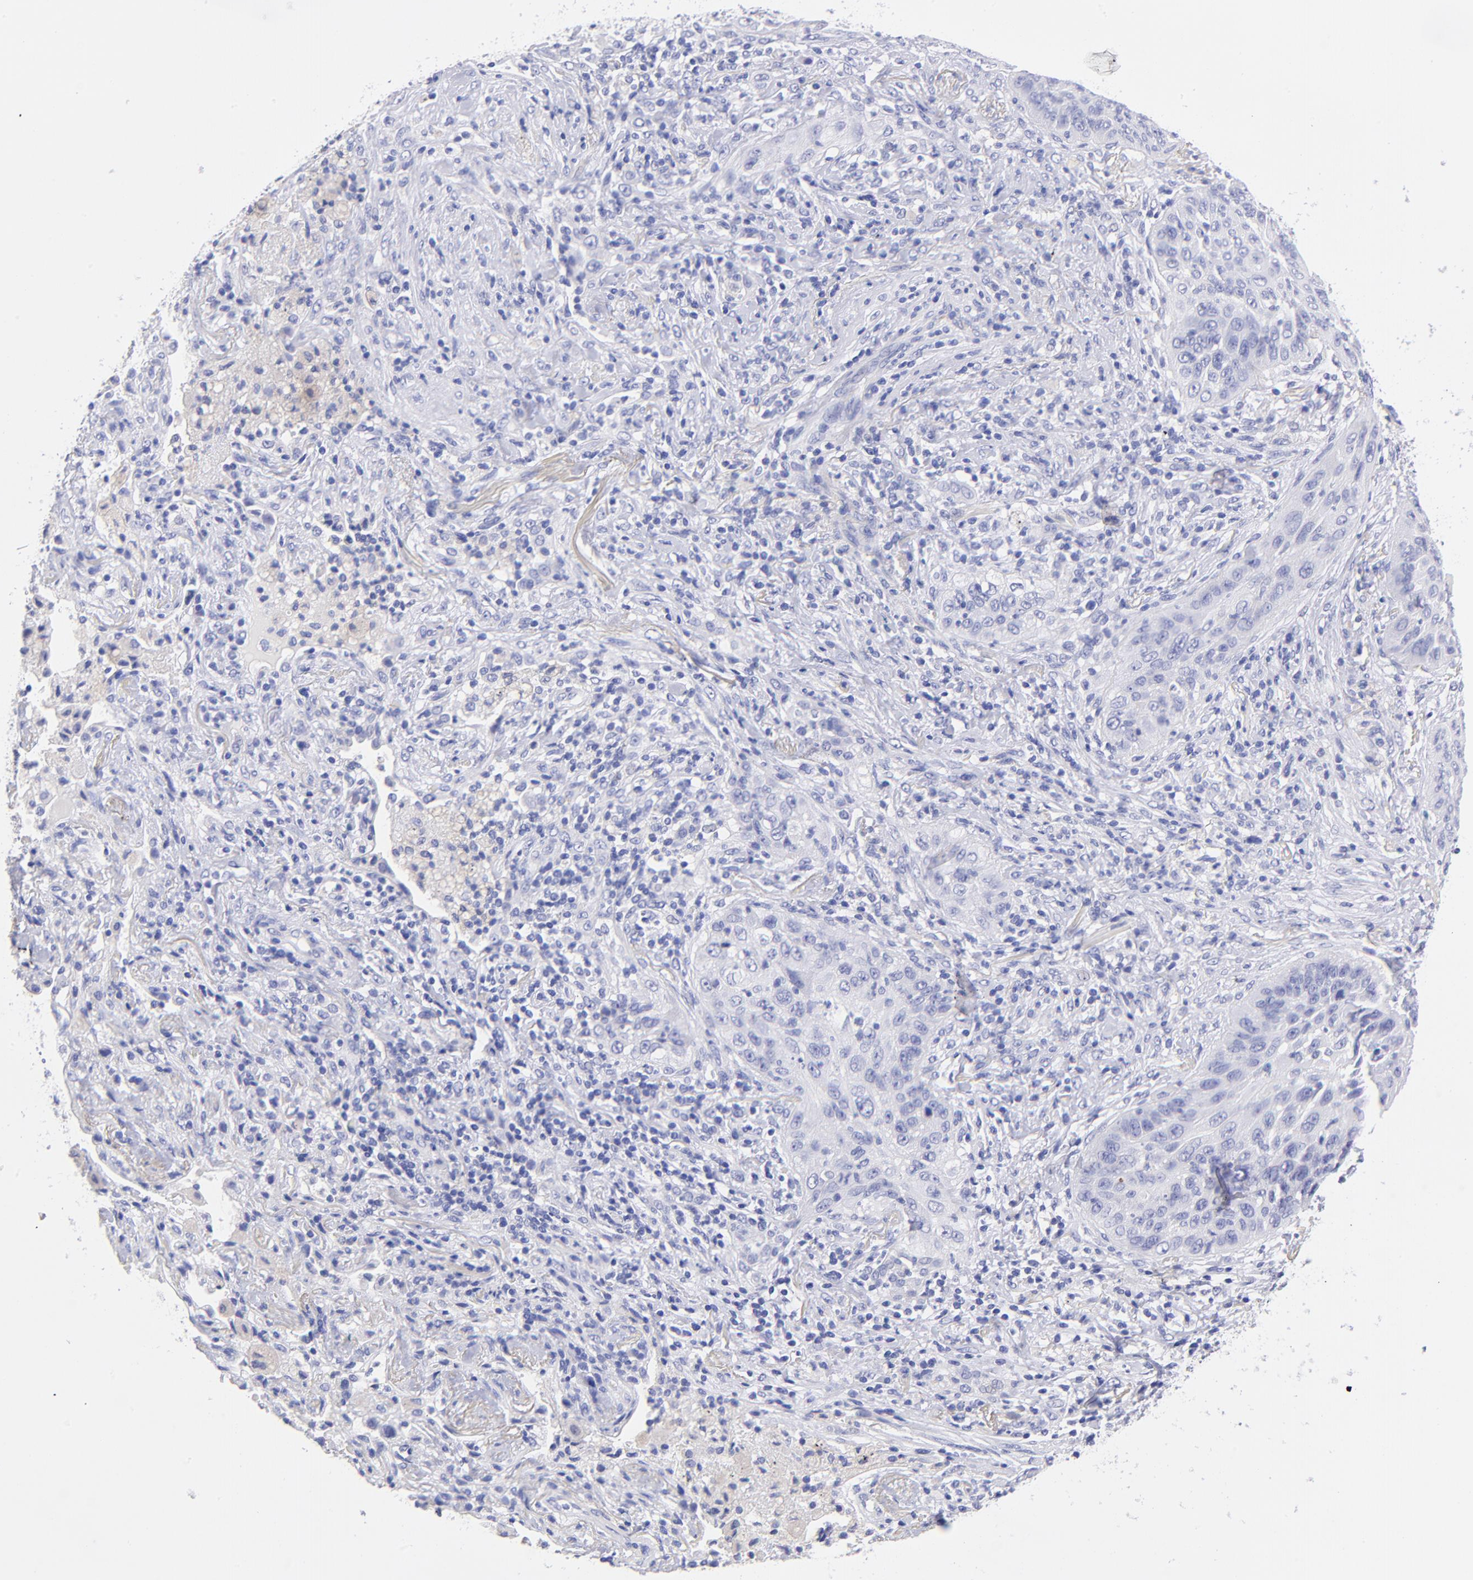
{"staining": {"intensity": "negative", "quantity": "none", "location": "none"}, "tissue": "lung cancer", "cell_type": "Tumor cells", "image_type": "cancer", "snomed": [{"axis": "morphology", "description": "Squamous cell carcinoma, NOS"}, {"axis": "topography", "description": "Lung"}], "caption": "This is a photomicrograph of immunohistochemistry staining of squamous cell carcinoma (lung), which shows no staining in tumor cells. (Brightfield microscopy of DAB IHC at high magnification).", "gene": "RAB3B", "patient": {"sex": "female", "age": 67}}